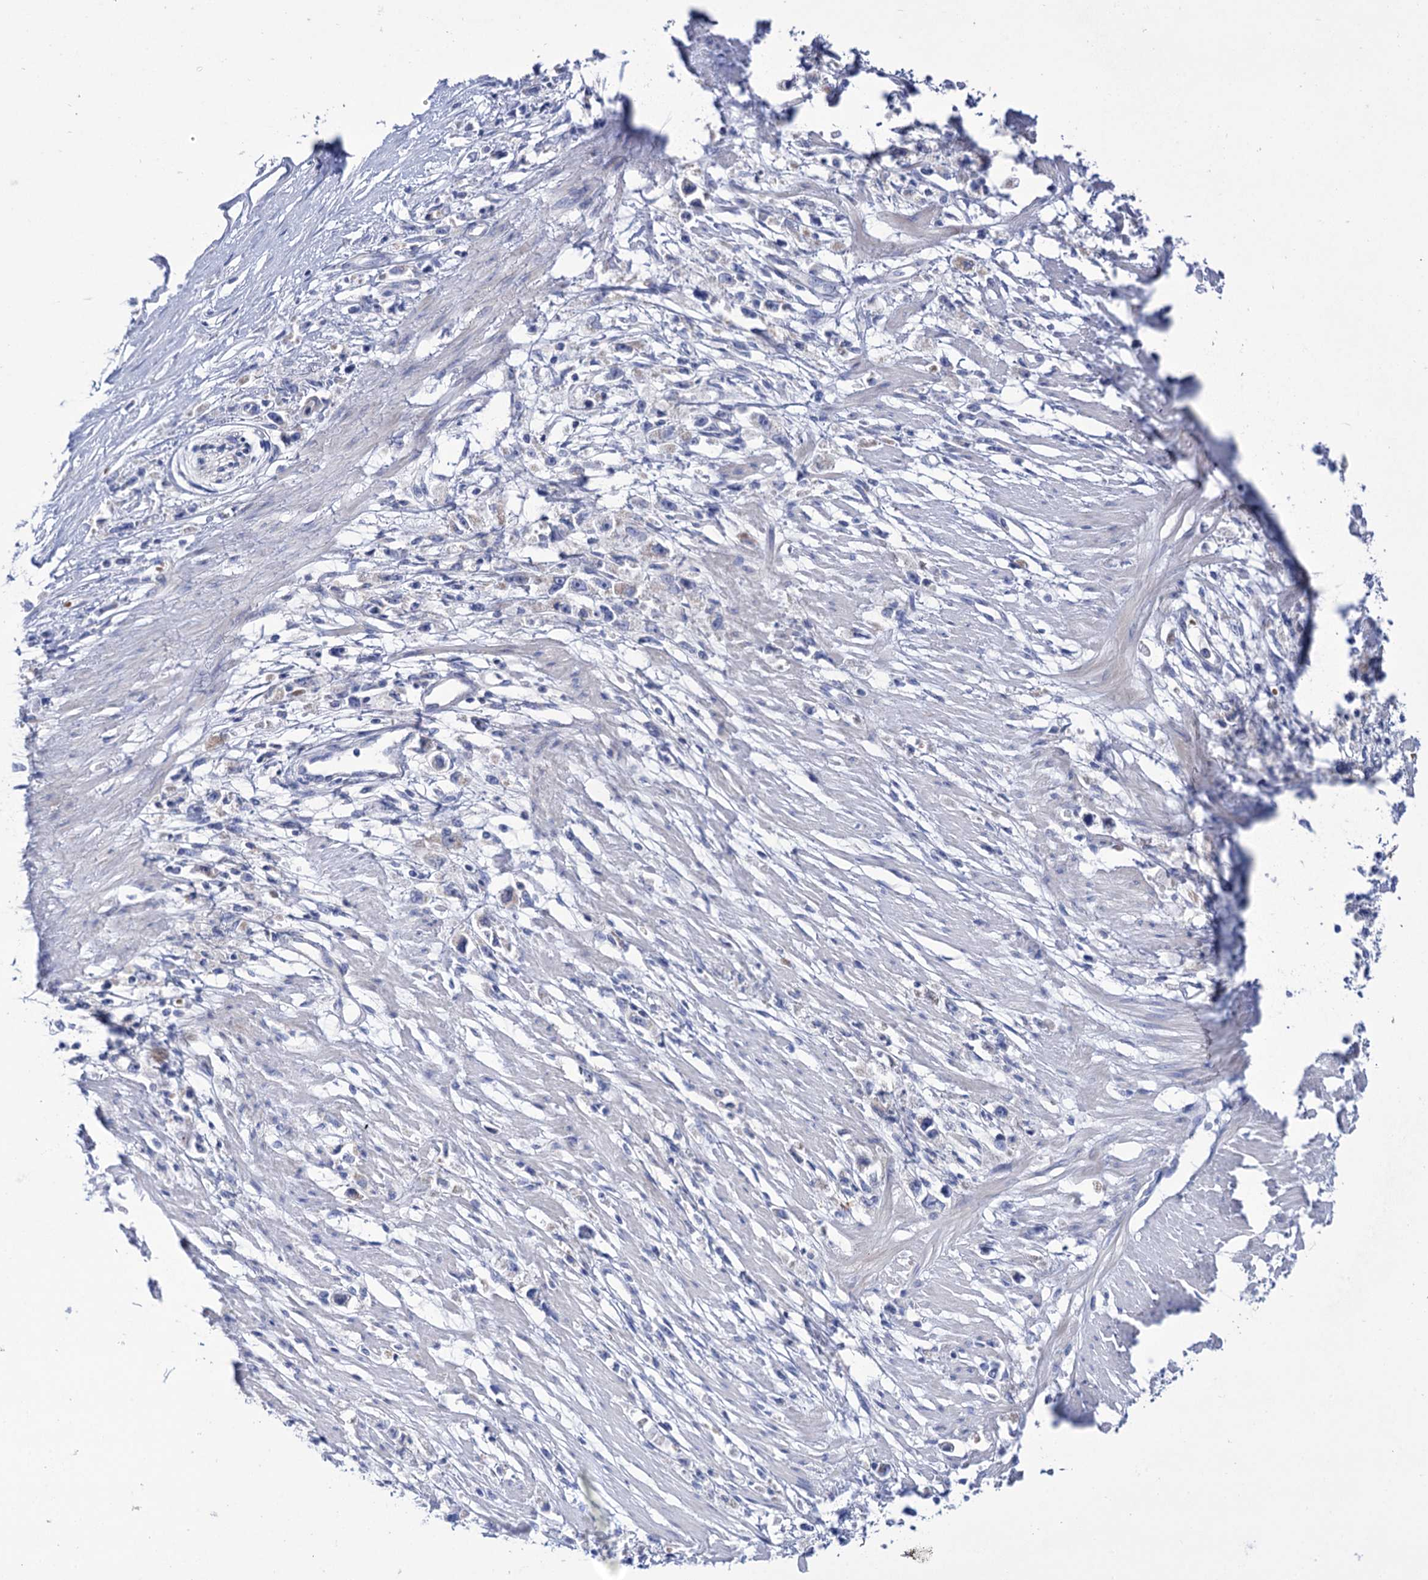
{"staining": {"intensity": "negative", "quantity": "none", "location": "none"}, "tissue": "stomach cancer", "cell_type": "Tumor cells", "image_type": "cancer", "snomed": [{"axis": "morphology", "description": "Adenocarcinoma, NOS"}, {"axis": "topography", "description": "Stomach"}], "caption": "This is an immunohistochemistry (IHC) photomicrograph of stomach cancer. There is no staining in tumor cells.", "gene": "YARS2", "patient": {"sex": "female", "age": 59}}